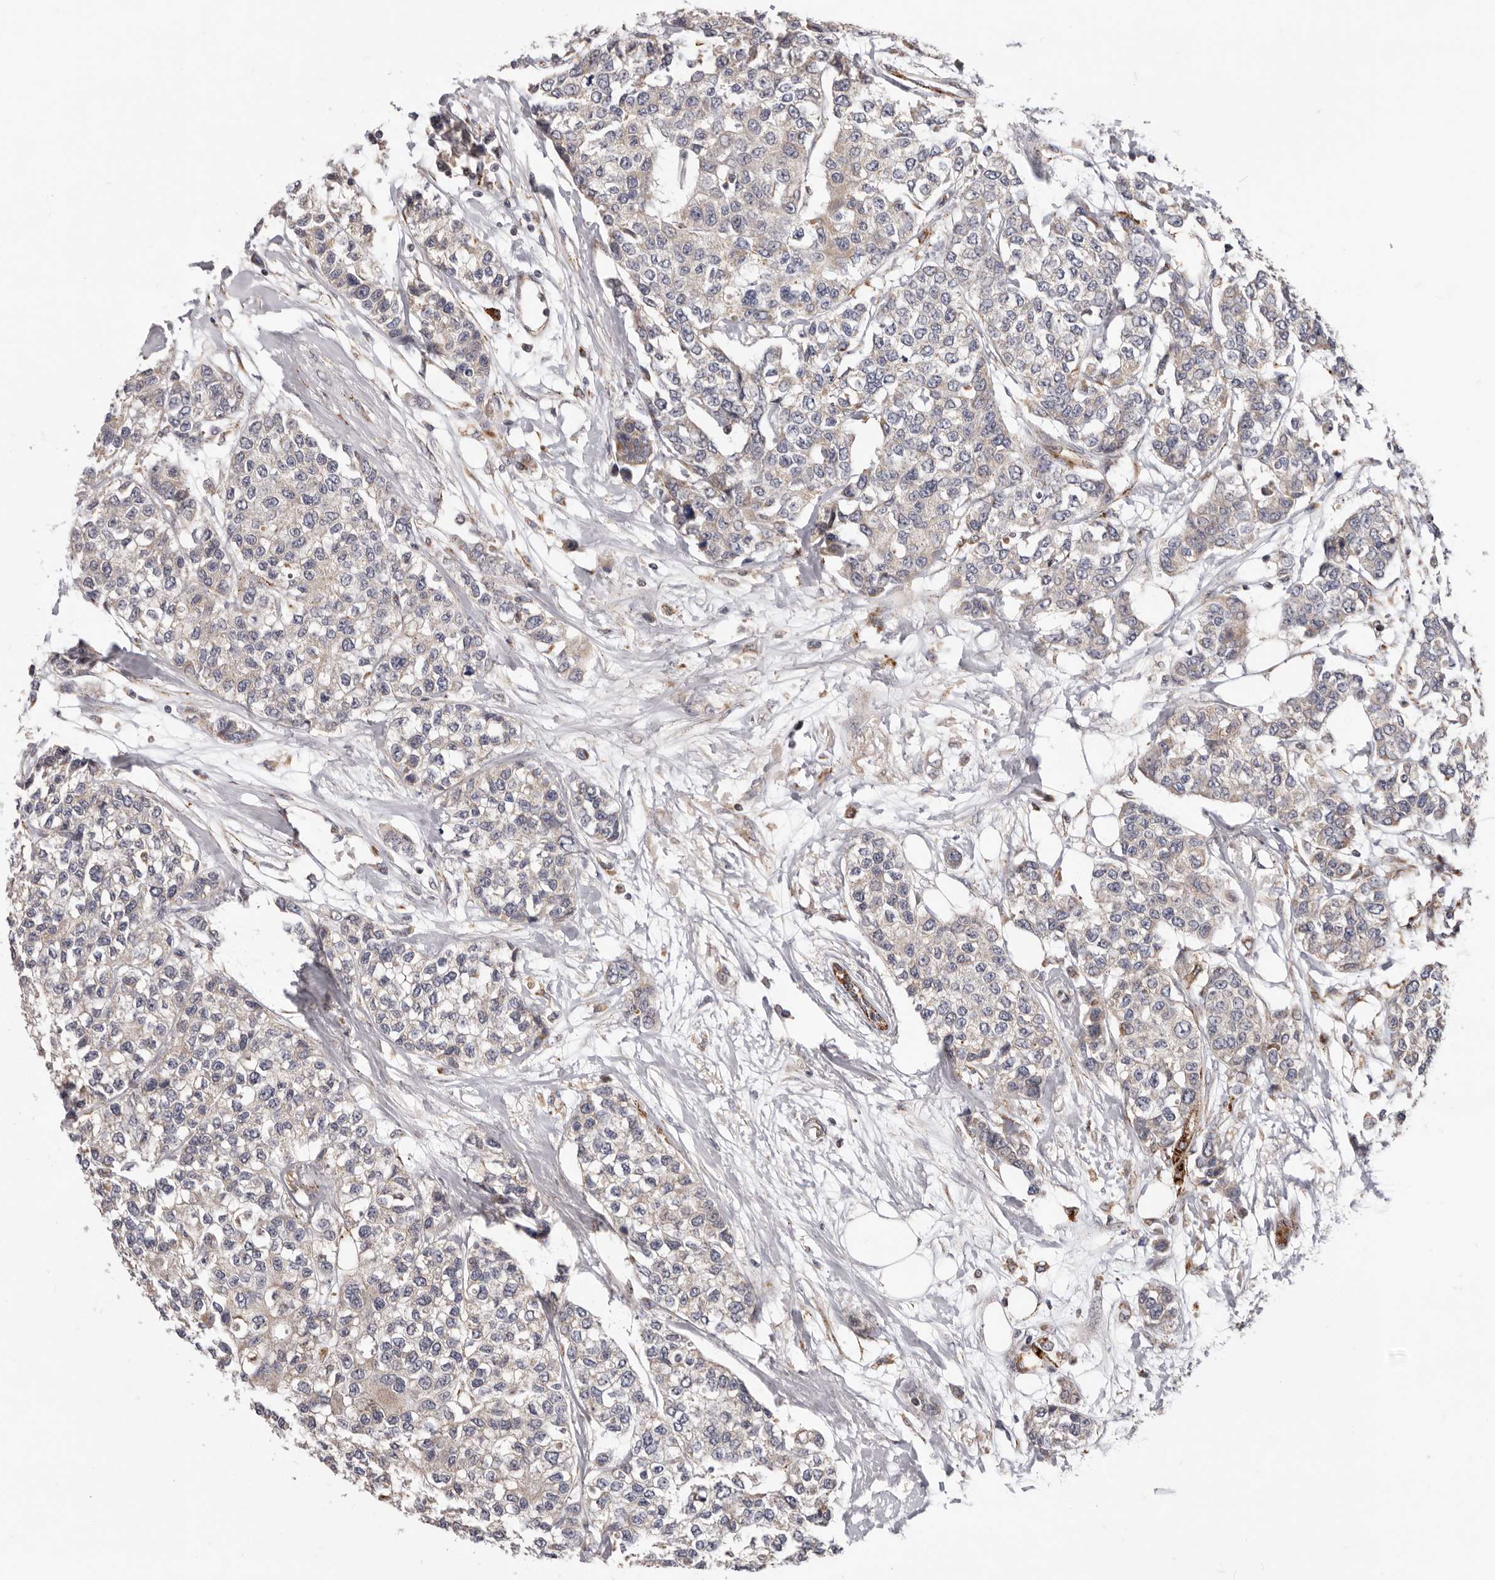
{"staining": {"intensity": "negative", "quantity": "none", "location": "none"}, "tissue": "breast cancer", "cell_type": "Tumor cells", "image_type": "cancer", "snomed": [{"axis": "morphology", "description": "Duct carcinoma"}, {"axis": "topography", "description": "Breast"}], "caption": "IHC of human breast cancer (invasive ductal carcinoma) exhibits no staining in tumor cells.", "gene": "TOR3A", "patient": {"sex": "female", "age": 51}}